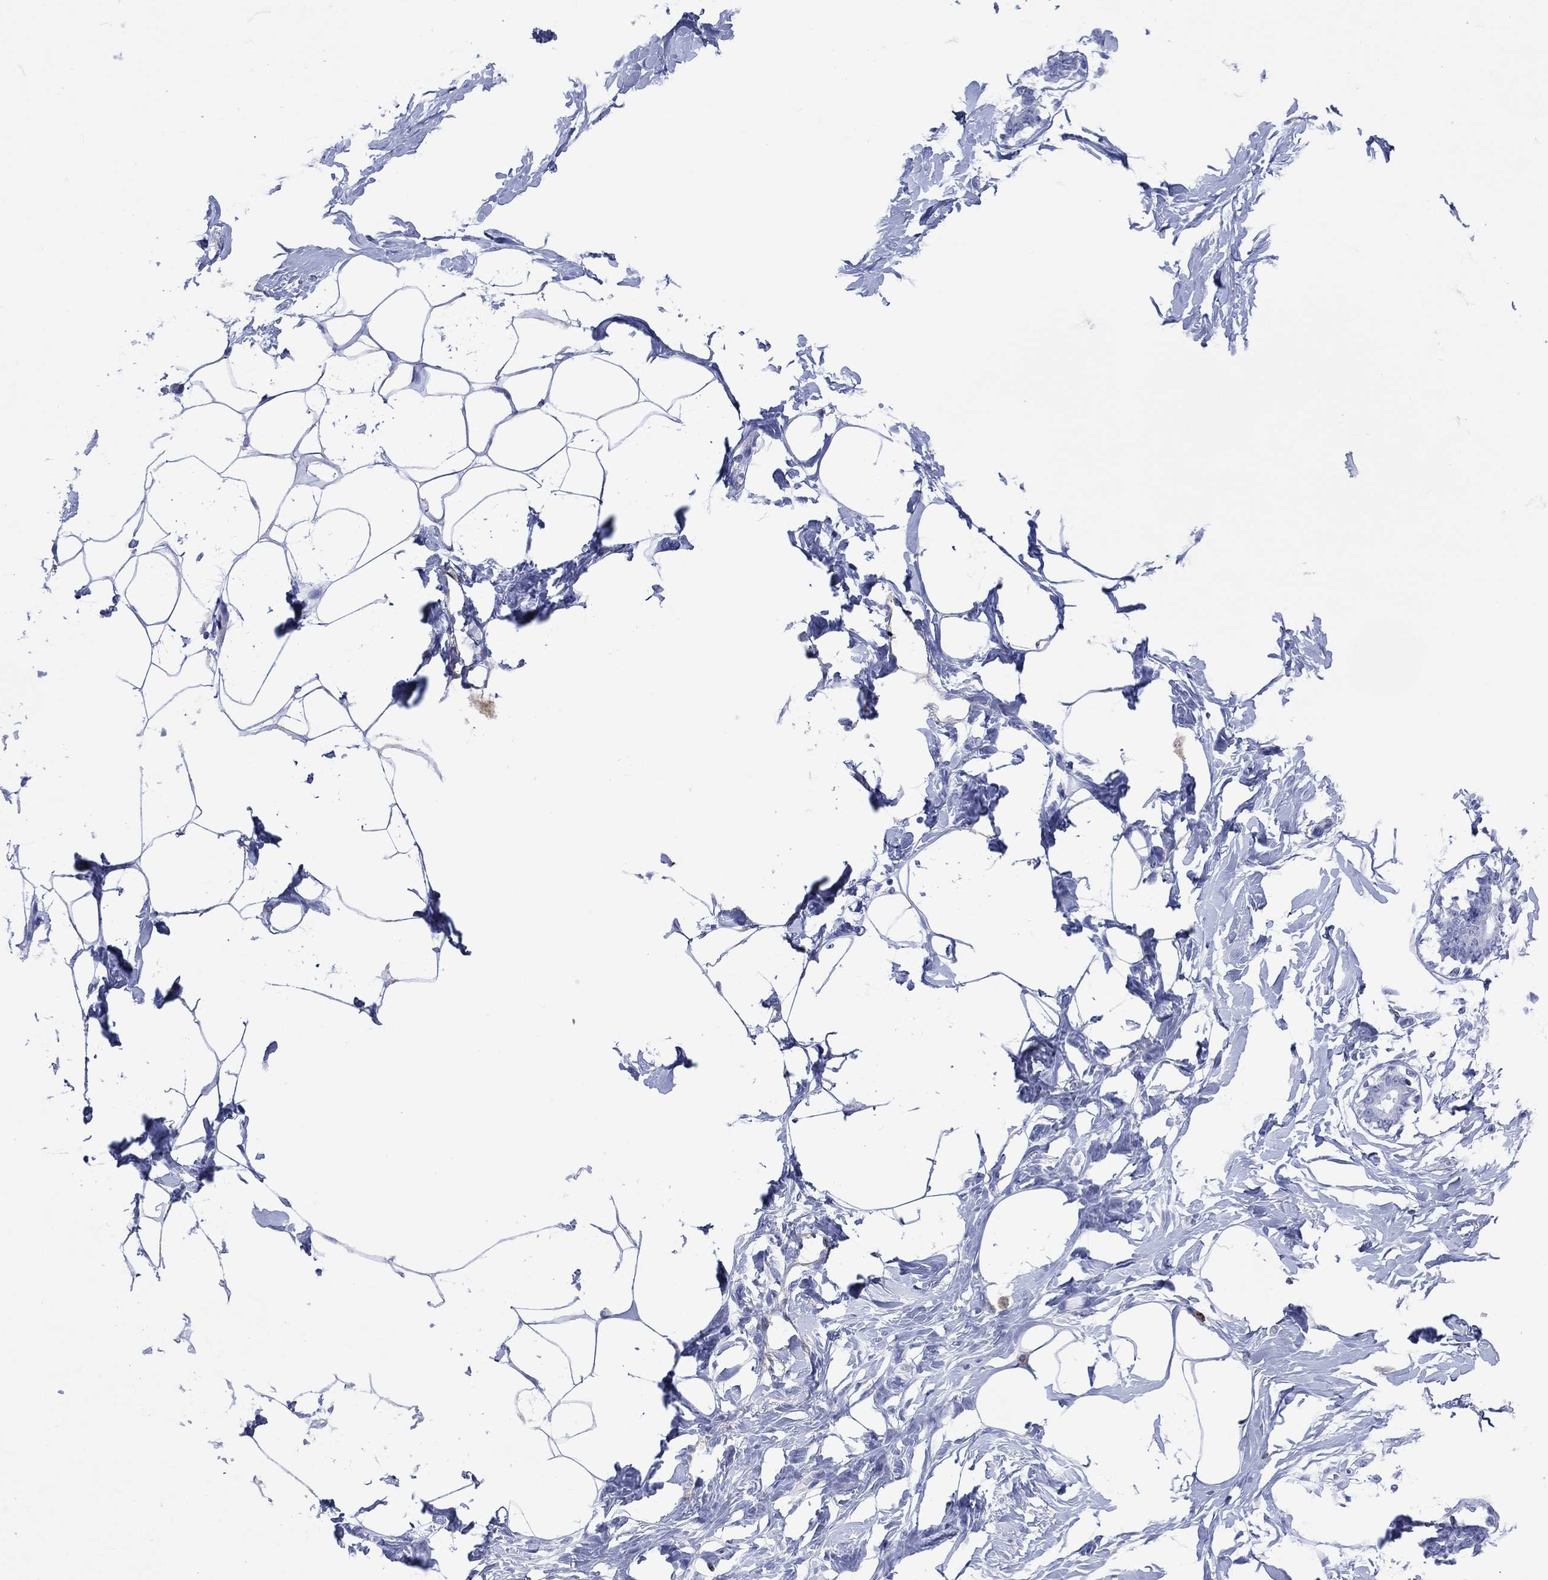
{"staining": {"intensity": "negative", "quantity": "none", "location": "none"}, "tissue": "breast", "cell_type": "Adipocytes", "image_type": "normal", "snomed": [{"axis": "morphology", "description": "Normal tissue, NOS"}, {"axis": "morphology", "description": "Lobular carcinoma, in situ"}, {"axis": "topography", "description": "Breast"}], "caption": "This is an immunohistochemistry (IHC) micrograph of unremarkable human breast. There is no expression in adipocytes.", "gene": "DPP4", "patient": {"sex": "female", "age": 35}}